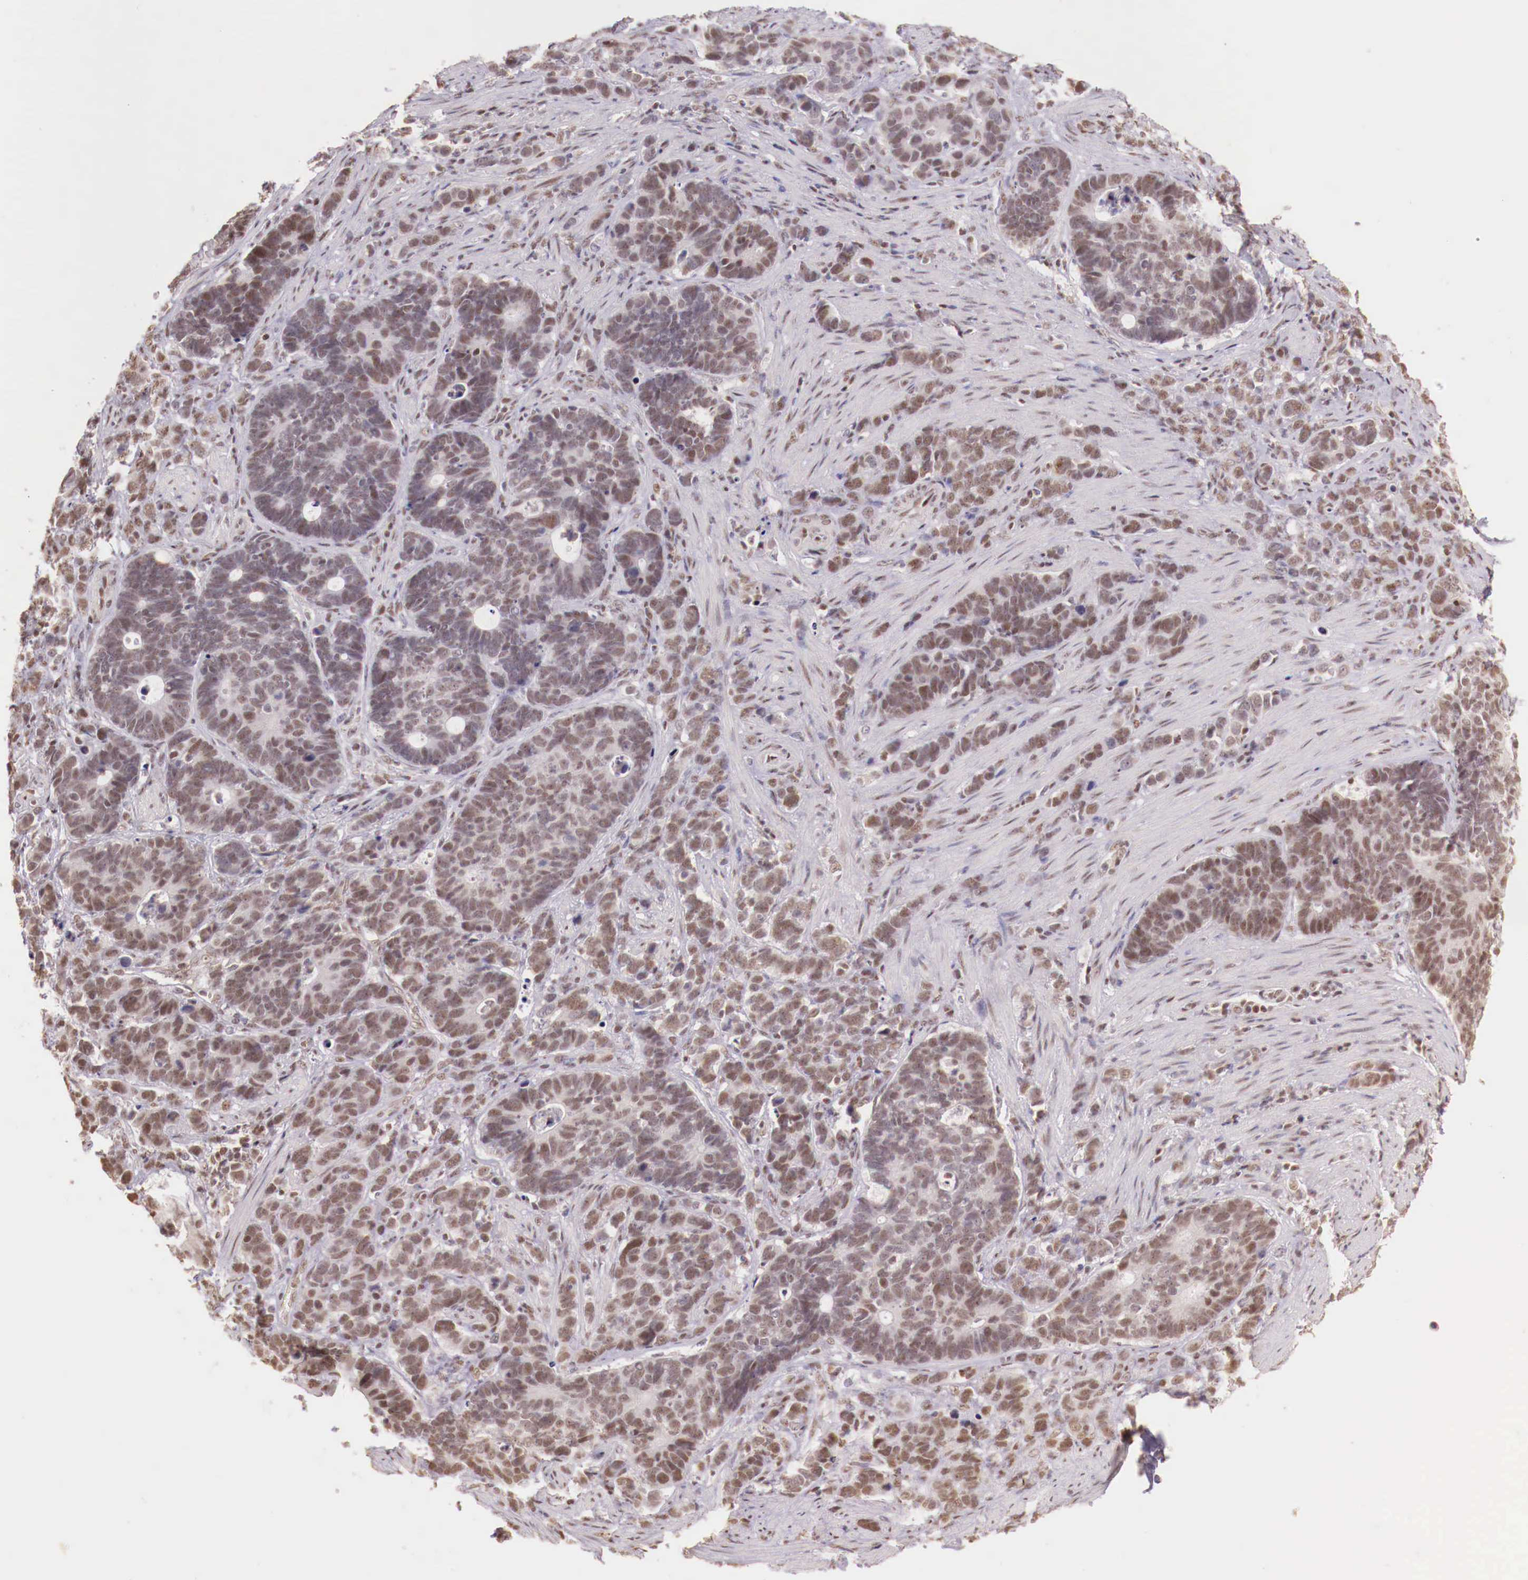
{"staining": {"intensity": "weak", "quantity": ">75%", "location": "nuclear"}, "tissue": "stomach cancer", "cell_type": "Tumor cells", "image_type": "cancer", "snomed": [{"axis": "morphology", "description": "Adenocarcinoma, NOS"}, {"axis": "topography", "description": "Stomach, upper"}], "caption": "Tumor cells demonstrate low levels of weak nuclear staining in about >75% of cells in stomach adenocarcinoma. The staining is performed using DAB brown chromogen to label protein expression. The nuclei are counter-stained blue using hematoxylin.", "gene": "SP1", "patient": {"sex": "male", "age": 71}}